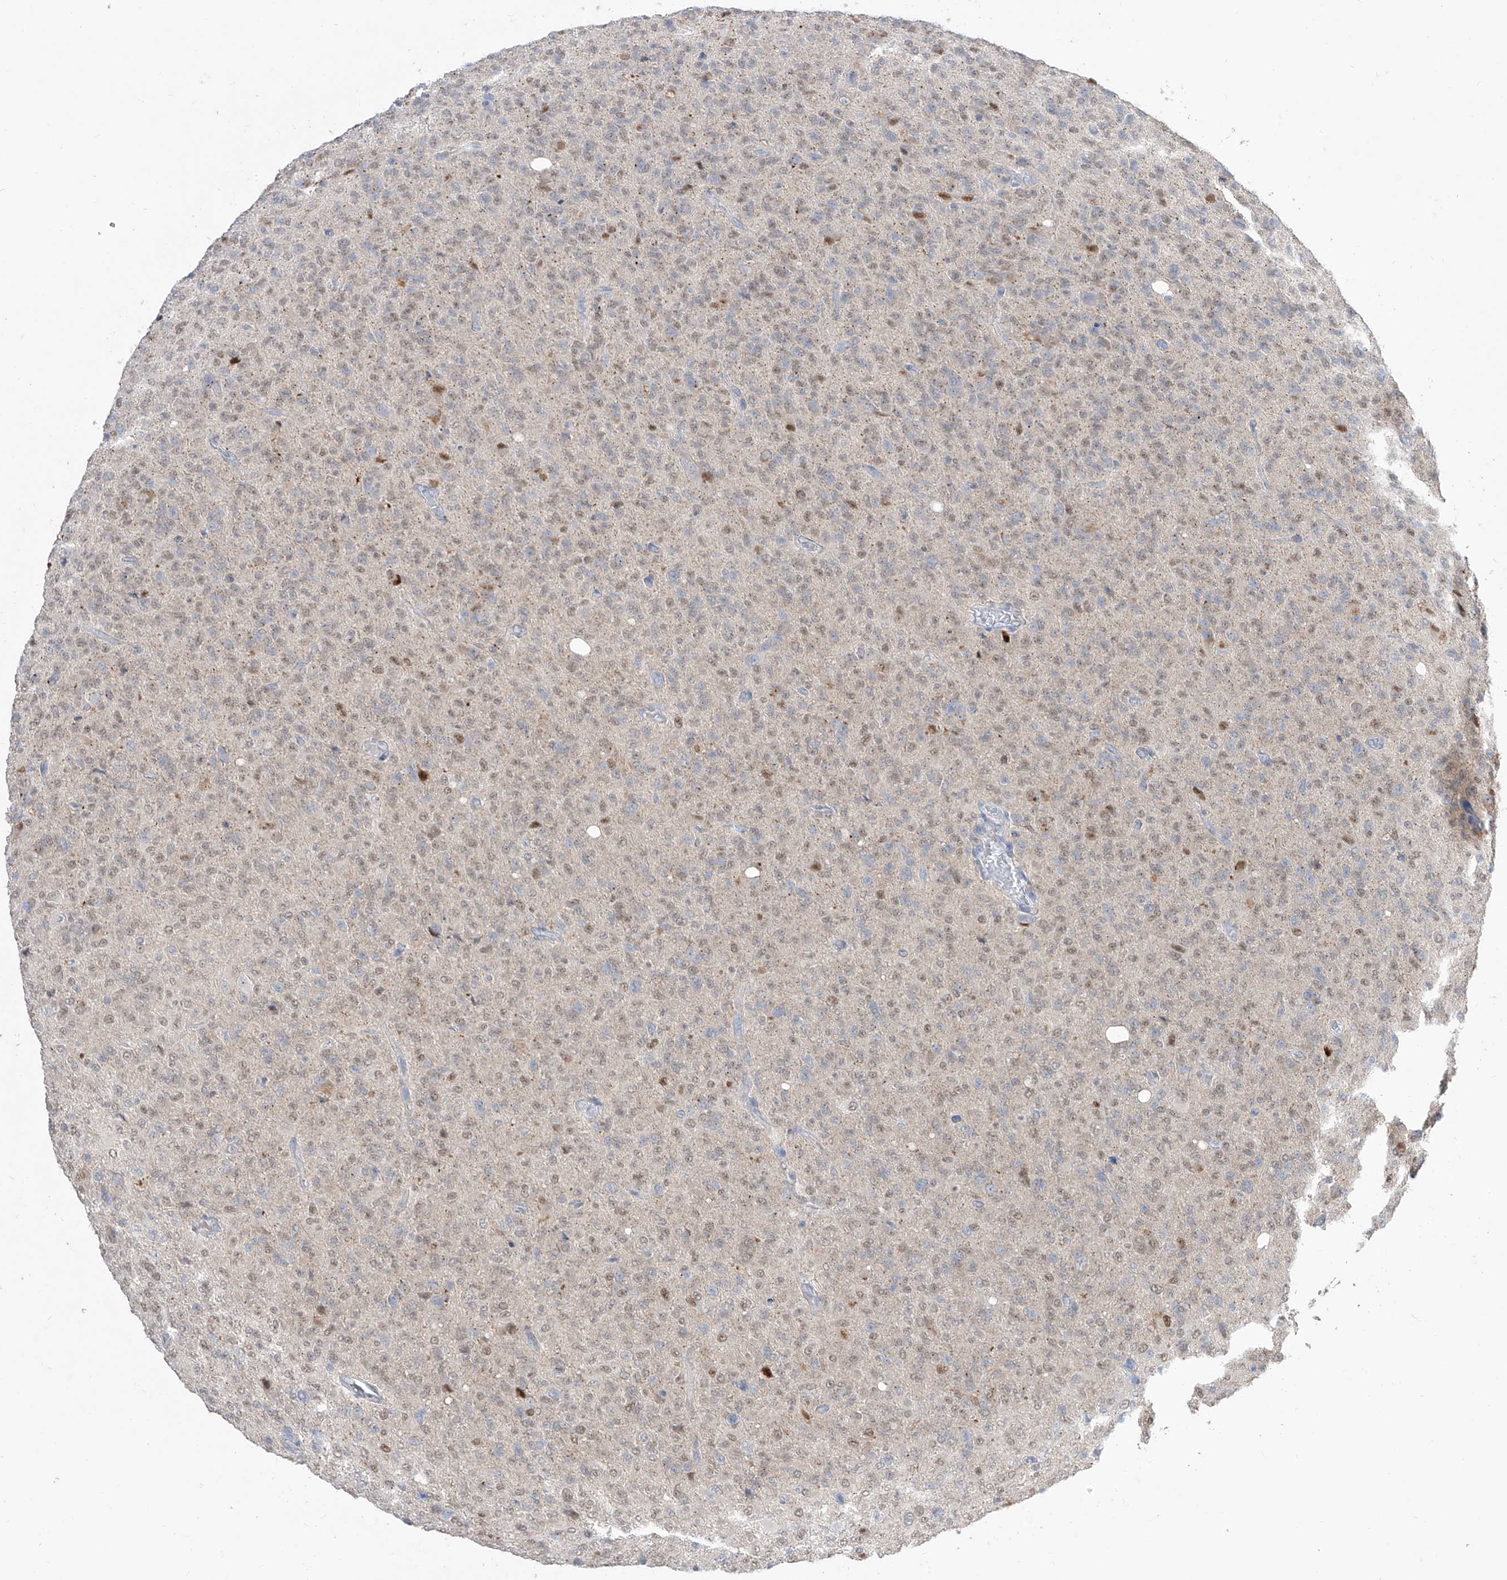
{"staining": {"intensity": "weak", "quantity": ">75%", "location": "nuclear"}, "tissue": "glioma", "cell_type": "Tumor cells", "image_type": "cancer", "snomed": [{"axis": "morphology", "description": "Glioma, malignant, High grade"}, {"axis": "topography", "description": "Brain"}], "caption": "Immunohistochemistry (IHC) of glioma shows low levels of weak nuclear positivity in approximately >75% of tumor cells.", "gene": "BROX", "patient": {"sex": "female", "age": 57}}